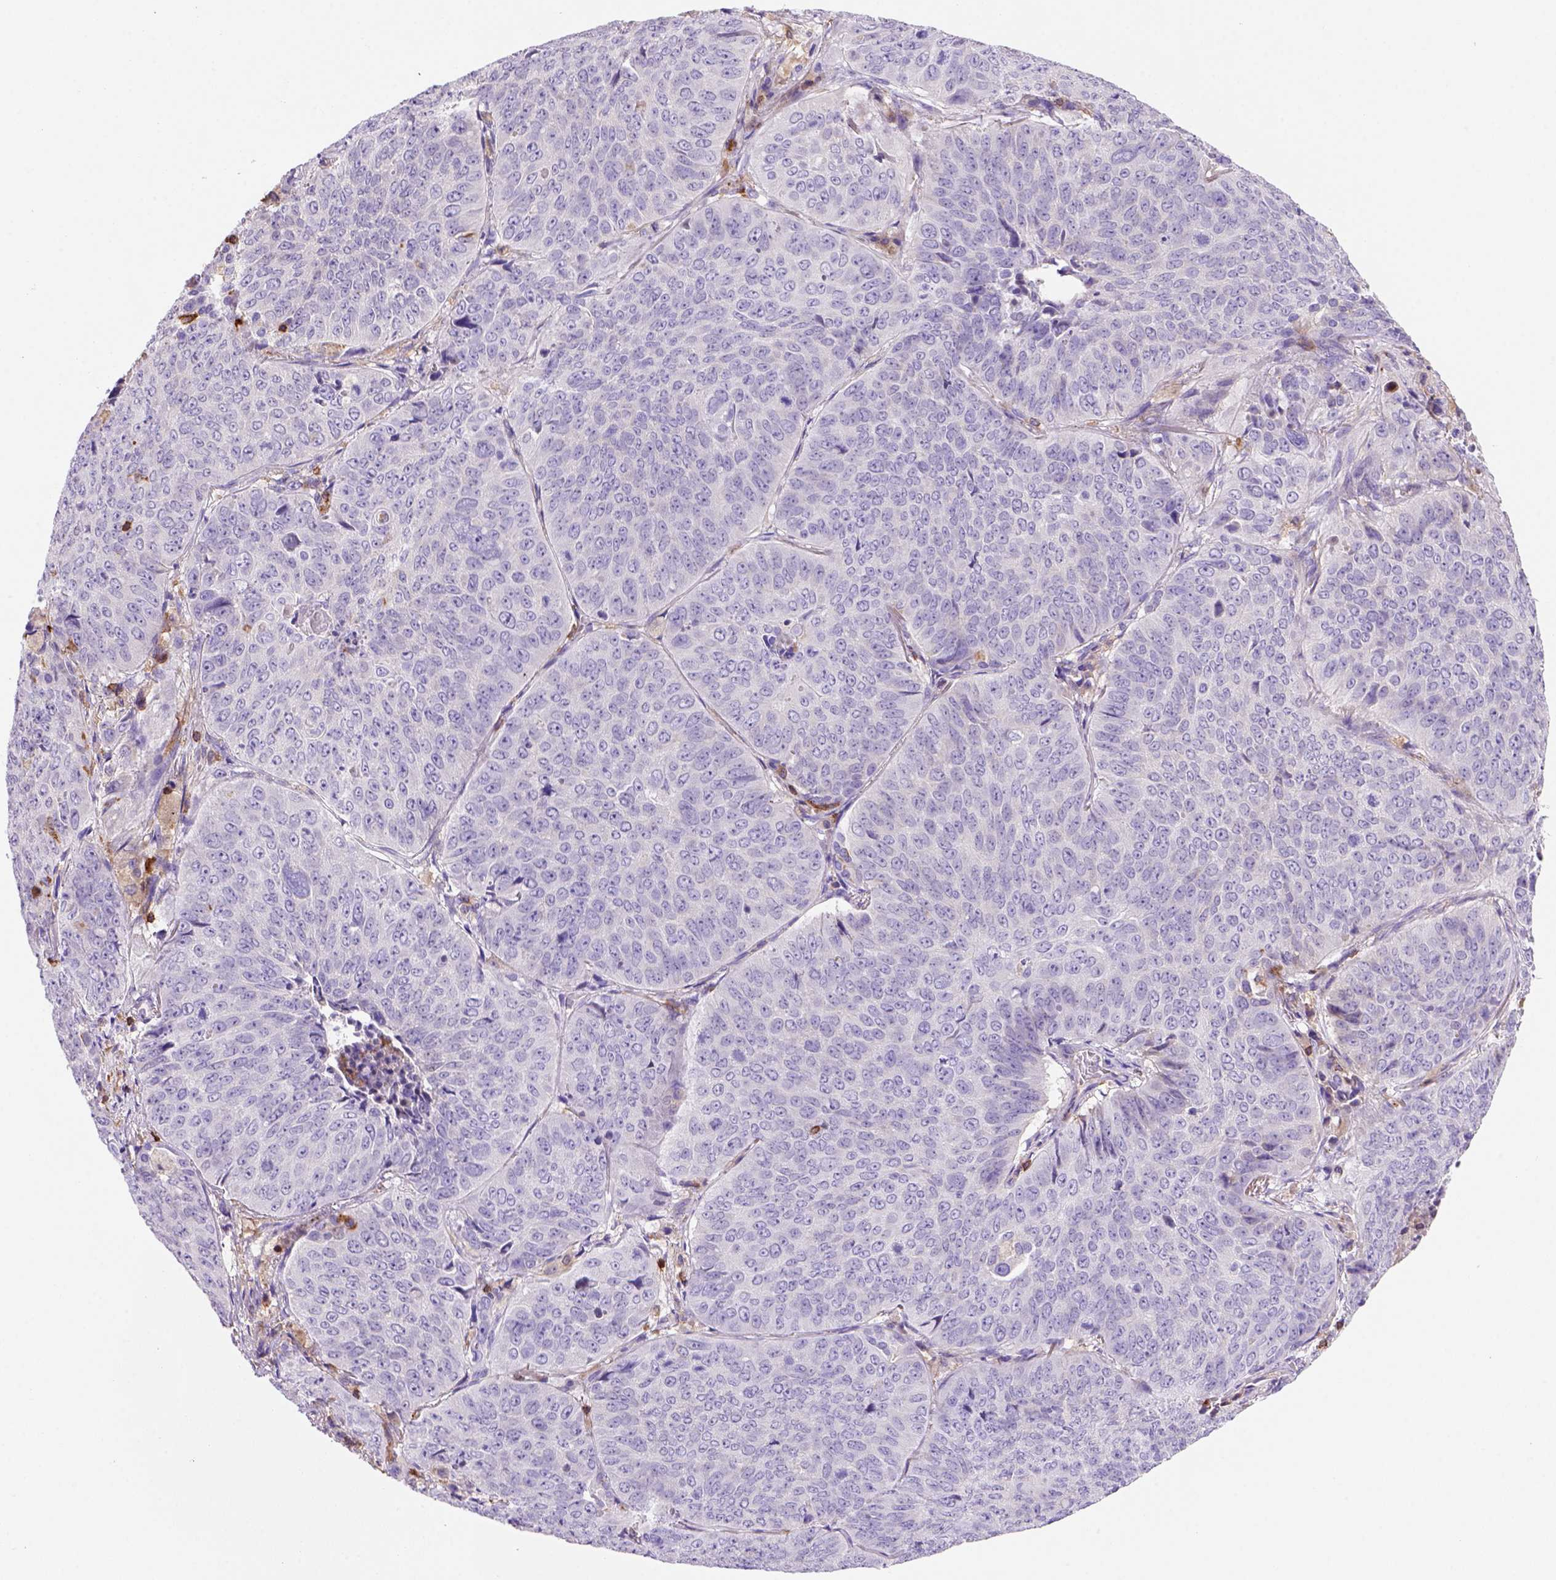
{"staining": {"intensity": "negative", "quantity": "none", "location": "none"}, "tissue": "lung cancer", "cell_type": "Tumor cells", "image_type": "cancer", "snomed": [{"axis": "morphology", "description": "Normal tissue, NOS"}, {"axis": "morphology", "description": "Squamous cell carcinoma, NOS"}, {"axis": "topography", "description": "Bronchus"}, {"axis": "topography", "description": "Lung"}], "caption": "A photomicrograph of human lung squamous cell carcinoma is negative for staining in tumor cells.", "gene": "INPP5D", "patient": {"sex": "male", "age": 64}}